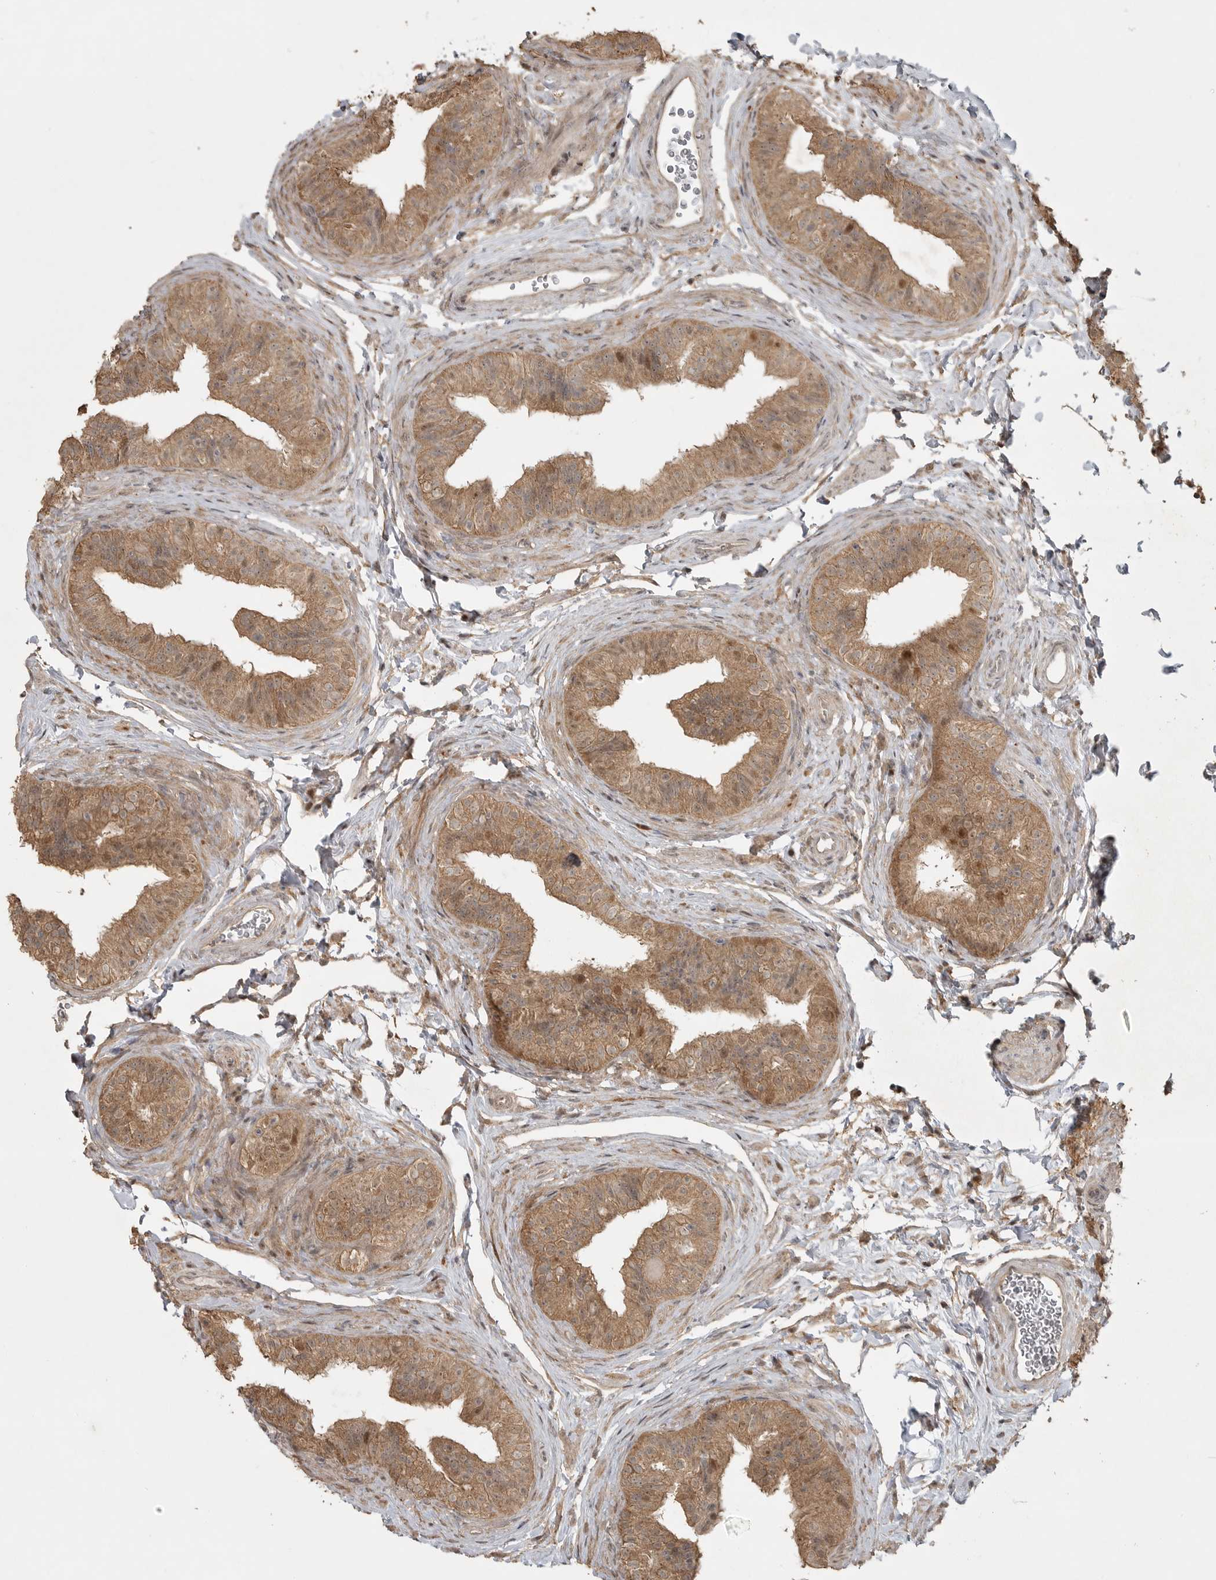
{"staining": {"intensity": "moderate", "quantity": ">75%", "location": "cytoplasmic/membranous"}, "tissue": "epididymis", "cell_type": "Glandular cells", "image_type": "normal", "snomed": [{"axis": "morphology", "description": "Normal tissue, NOS"}, {"axis": "topography", "description": "Epididymis"}], "caption": "IHC of benign epididymis shows medium levels of moderate cytoplasmic/membranous positivity in about >75% of glandular cells.", "gene": "LLGL1", "patient": {"sex": "male", "age": 49}}